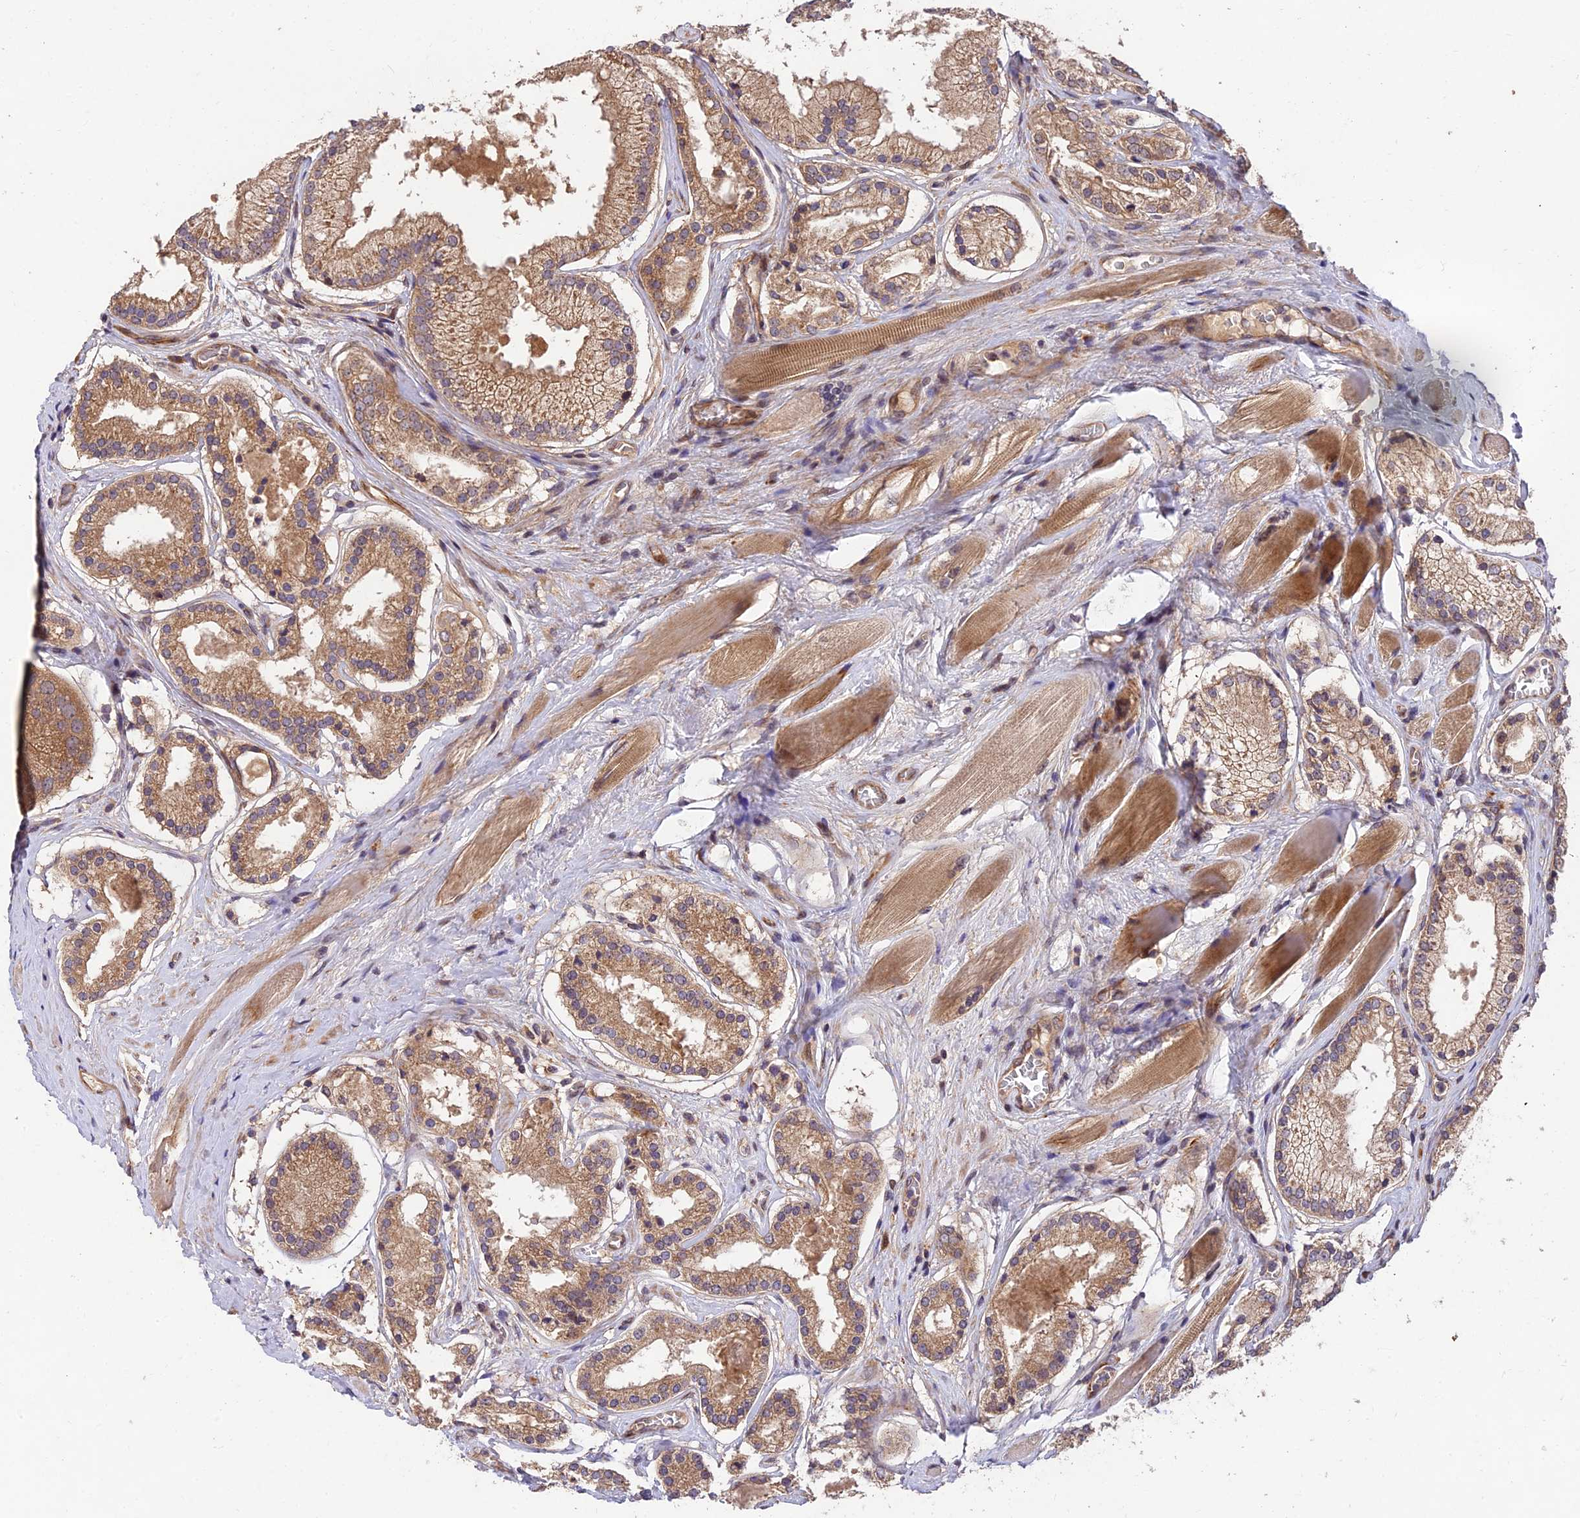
{"staining": {"intensity": "moderate", "quantity": ">75%", "location": "cytoplasmic/membranous"}, "tissue": "prostate cancer", "cell_type": "Tumor cells", "image_type": "cancer", "snomed": [{"axis": "morphology", "description": "Adenocarcinoma, High grade"}, {"axis": "topography", "description": "Prostate"}], "caption": "Moderate cytoplasmic/membranous staining for a protein is identified in about >75% of tumor cells of prostate cancer (adenocarcinoma (high-grade)) using immunohistochemistry.", "gene": "MKKS", "patient": {"sex": "male", "age": 67}}